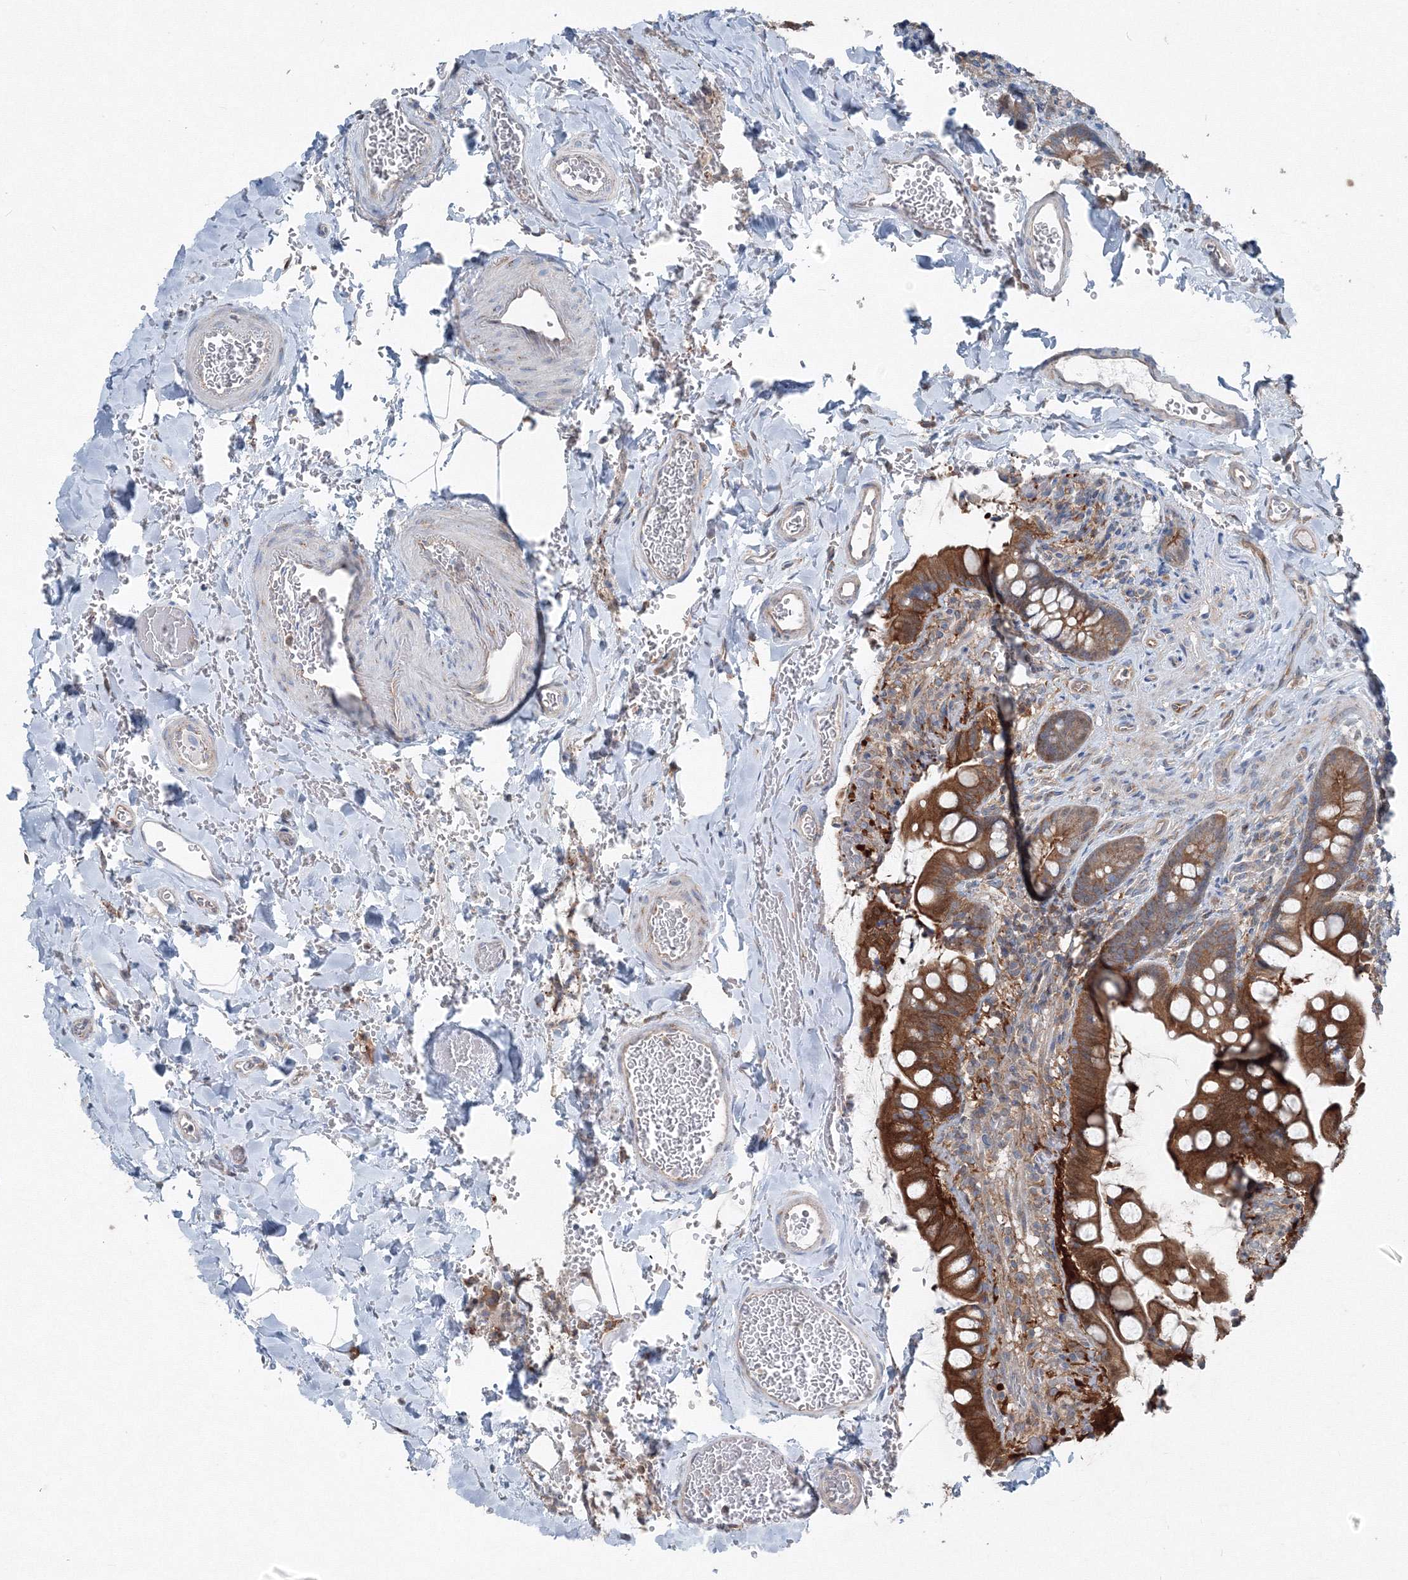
{"staining": {"intensity": "strong", "quantity": ">75%", "location": "cytoplasmic/membranous"}, "tissue": "small intestine", "cell_type": "Glandular cells", "image_type": "normal", "snomed": [{"axis": "morphology", "description": "Normal tissue, NOS"}, {"axis": "topography", "description": "Small intestine"}], "caption": "IHC micrograph of unremarkable human small intestine stained for a protein (brown), which shows high levels of strong cytoplasmic/membranous positivity in approximately >75% of glandular cells.", "gene": "TPRKB", "patient": {"sex": "male", "age": 52}}